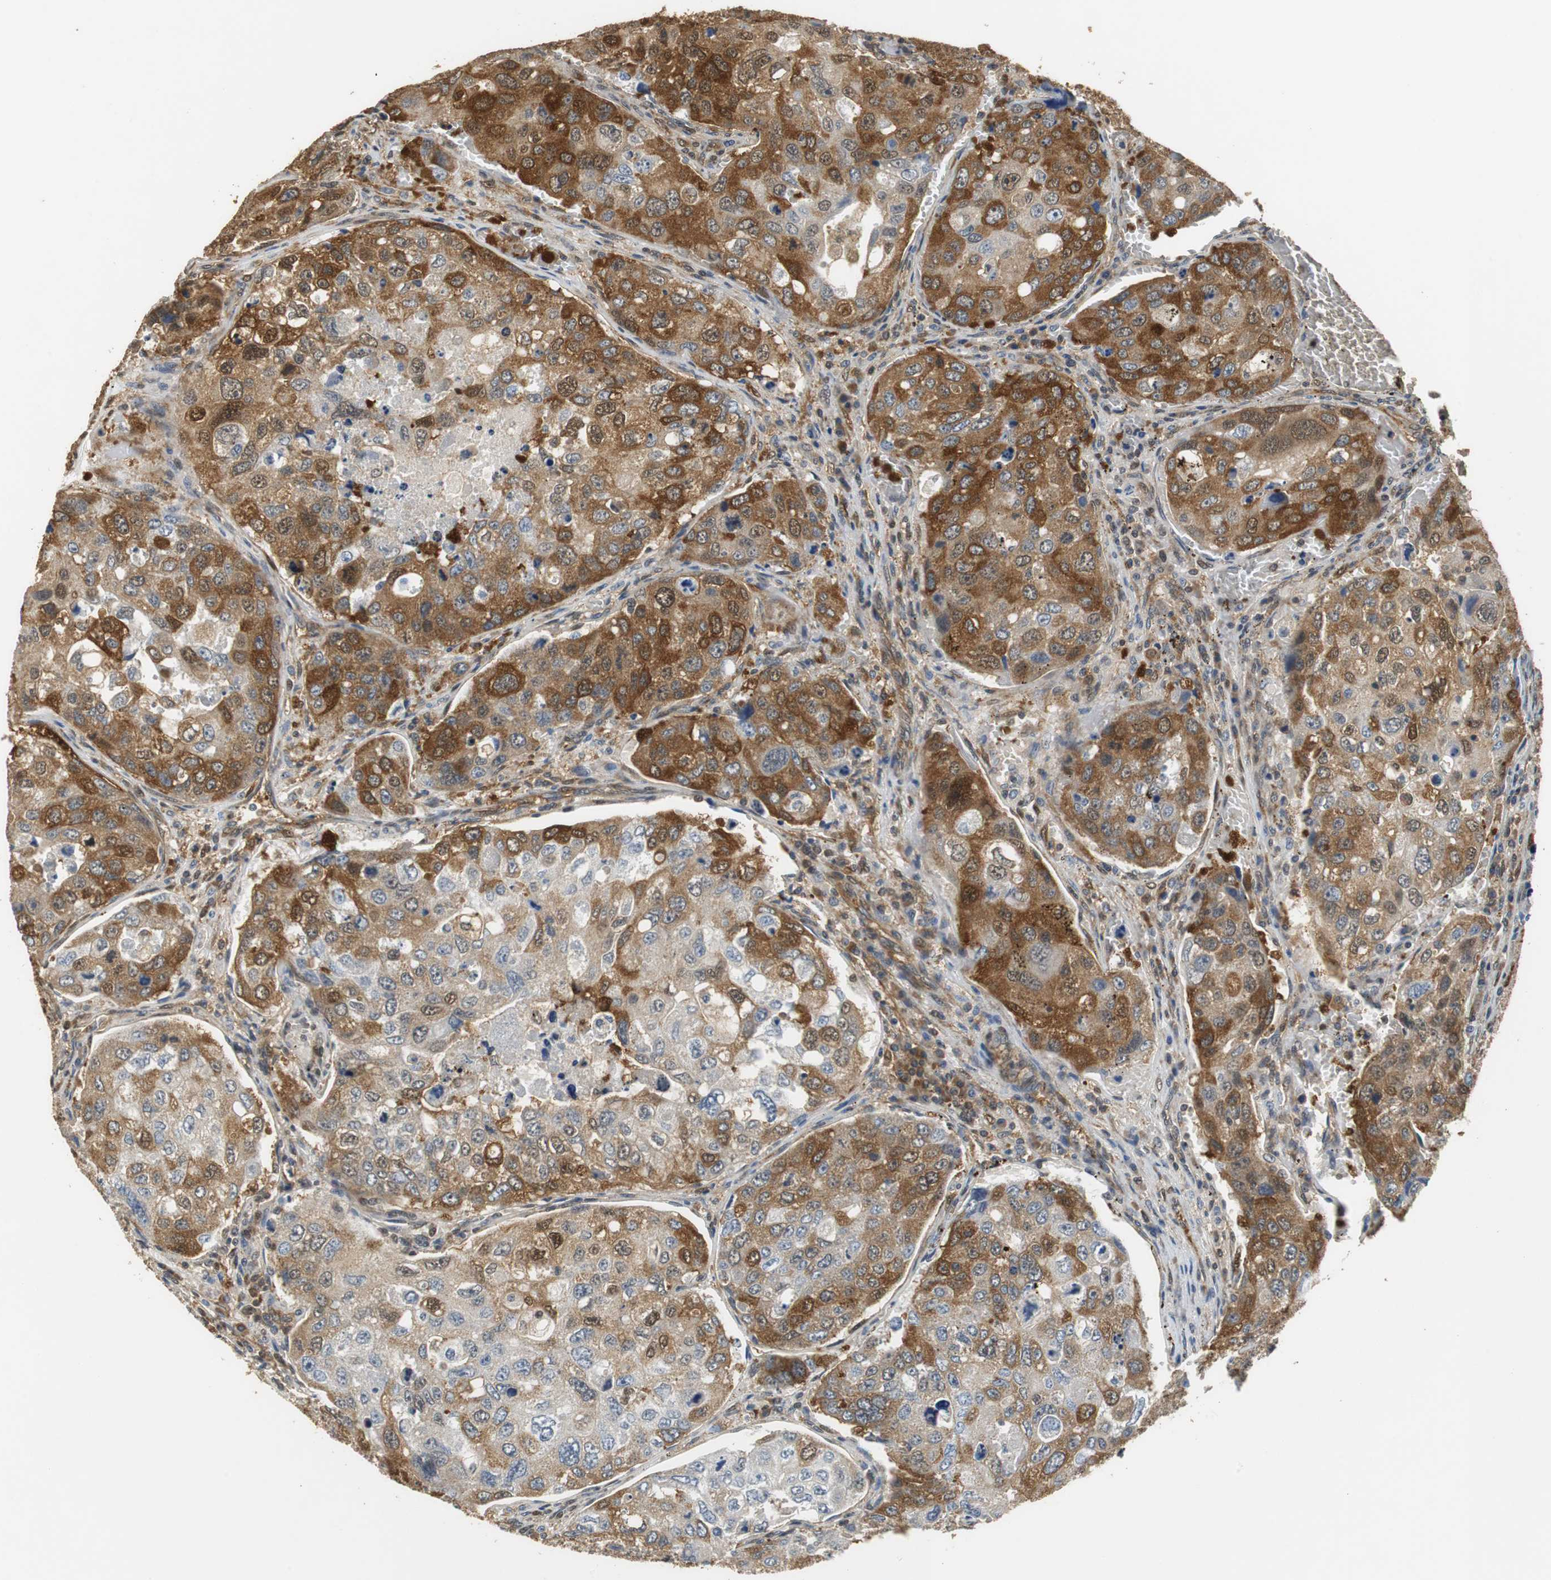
{"staining": {"intensity": "strong", "quantity": ">75%", "location": "cytoplasmic/membranous,nuclear"}, "tissue": "urothelial cancer", "cell_type": "Tumor cells", "image_type": "cancer", "snomed": [{"axis": "morphology", "description": "Urothelial carcinoma, High grade"}, {"axis": "topography", "description": "Lymph node"}, {"axis": "topography", "description": "Urinary bladder"}], "caption": "Immunohistochemistry of human high-grade urothelial carcinoma demonstrates high levels of strong cytoplasmic/membranous and nuclear expression in about >75% of tumor cells.", "gene": "UBQLN2", "patient": {"sex": "male", "age": 51}}